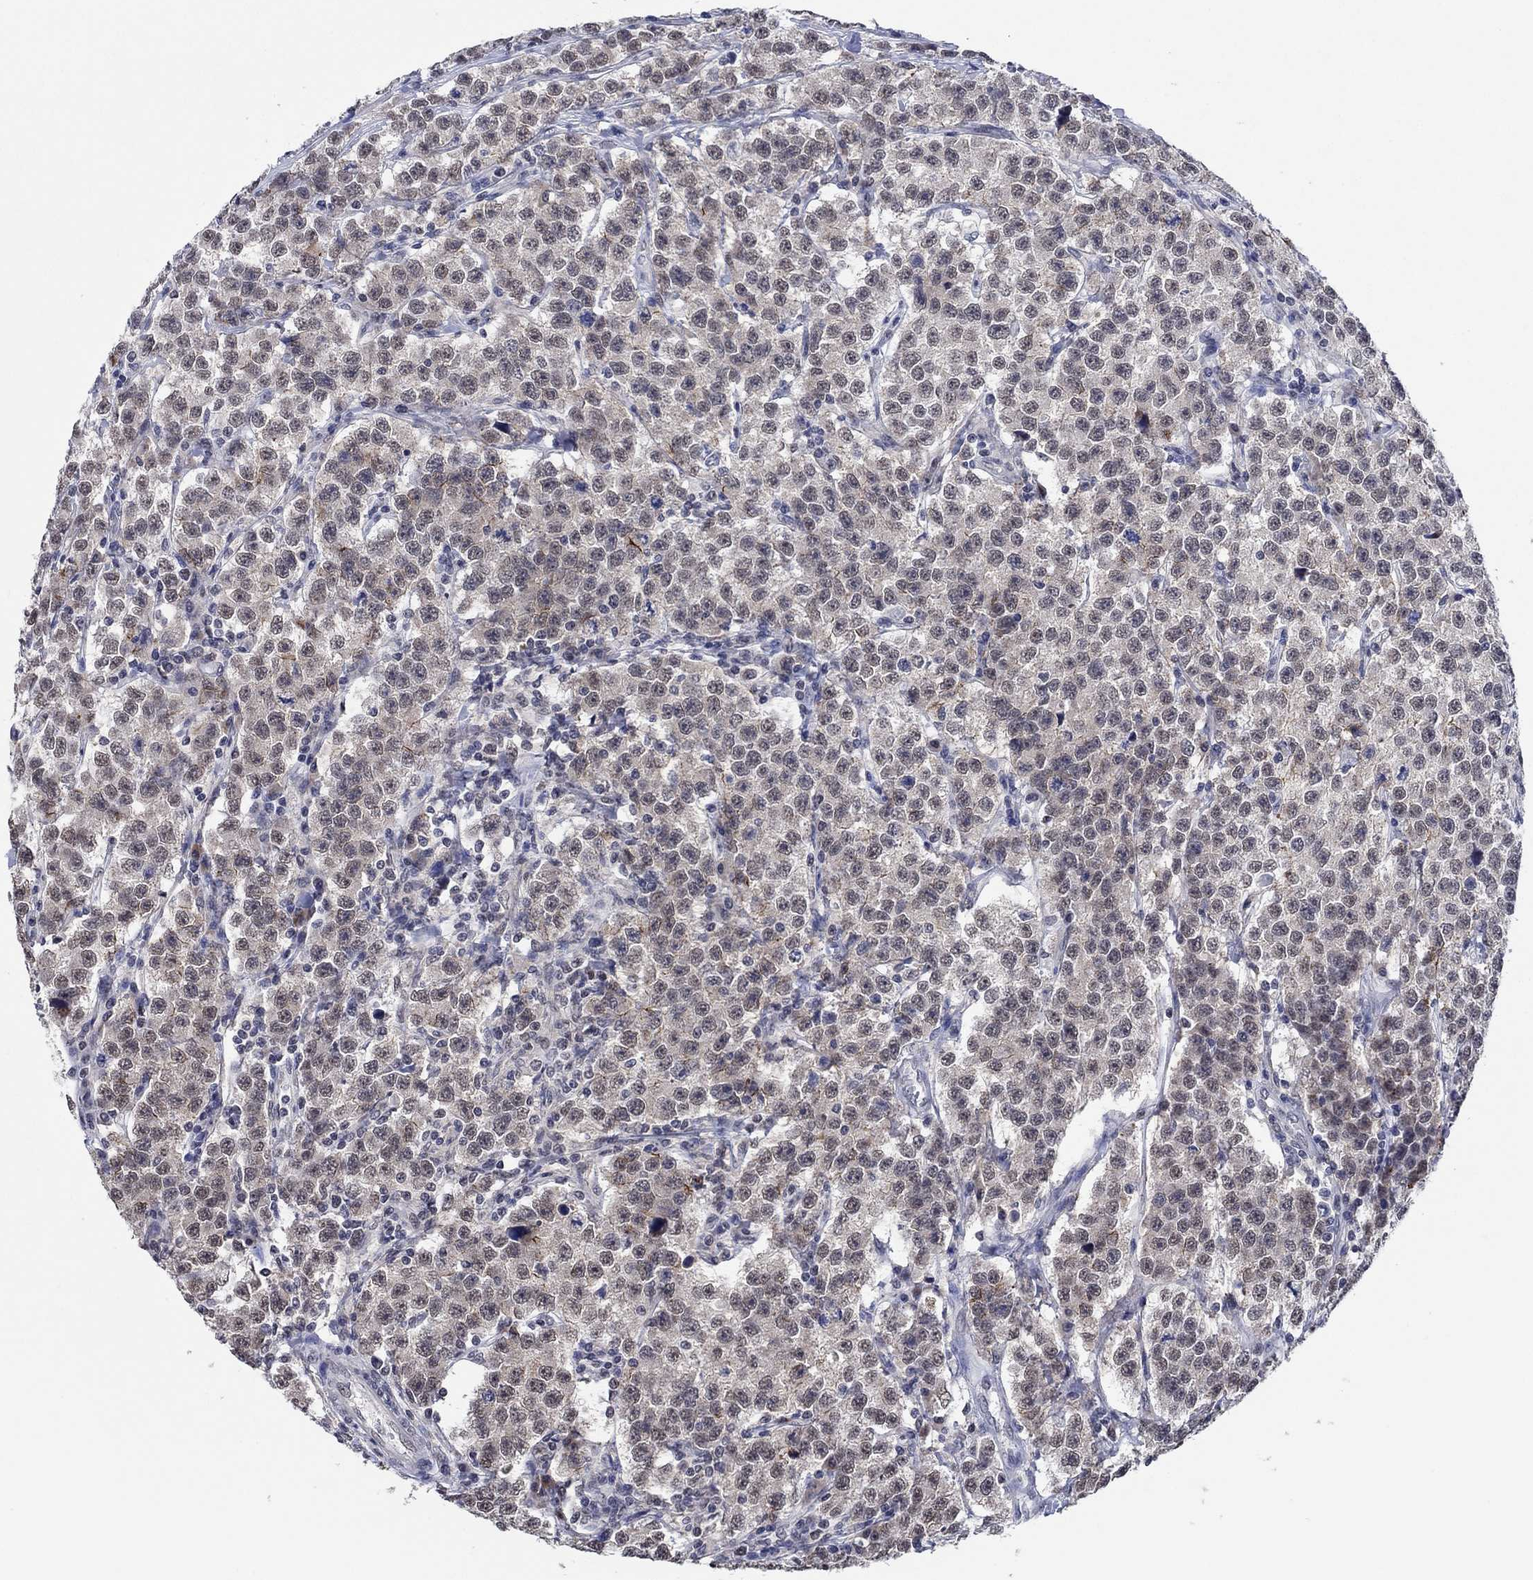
{"staining": {"intensity": "negative", "quantity": "none", "location": "none"}, "tissue": "testis cancer", "cell_type": "Tumor cells", "image_type": "cancer", "snomed": [{"axis": "morphology", "description": "Seminoma, NOS"}, {"axis": "topography", "description": "Testis"}], "caption": "IHC of human seminoma (testis) demonstrates no staining in tumor cells. (DAB IHC with hematoxylin counter stain).", "gene": "PRRT3", "patient": {"sex": "male", "age": 59}}